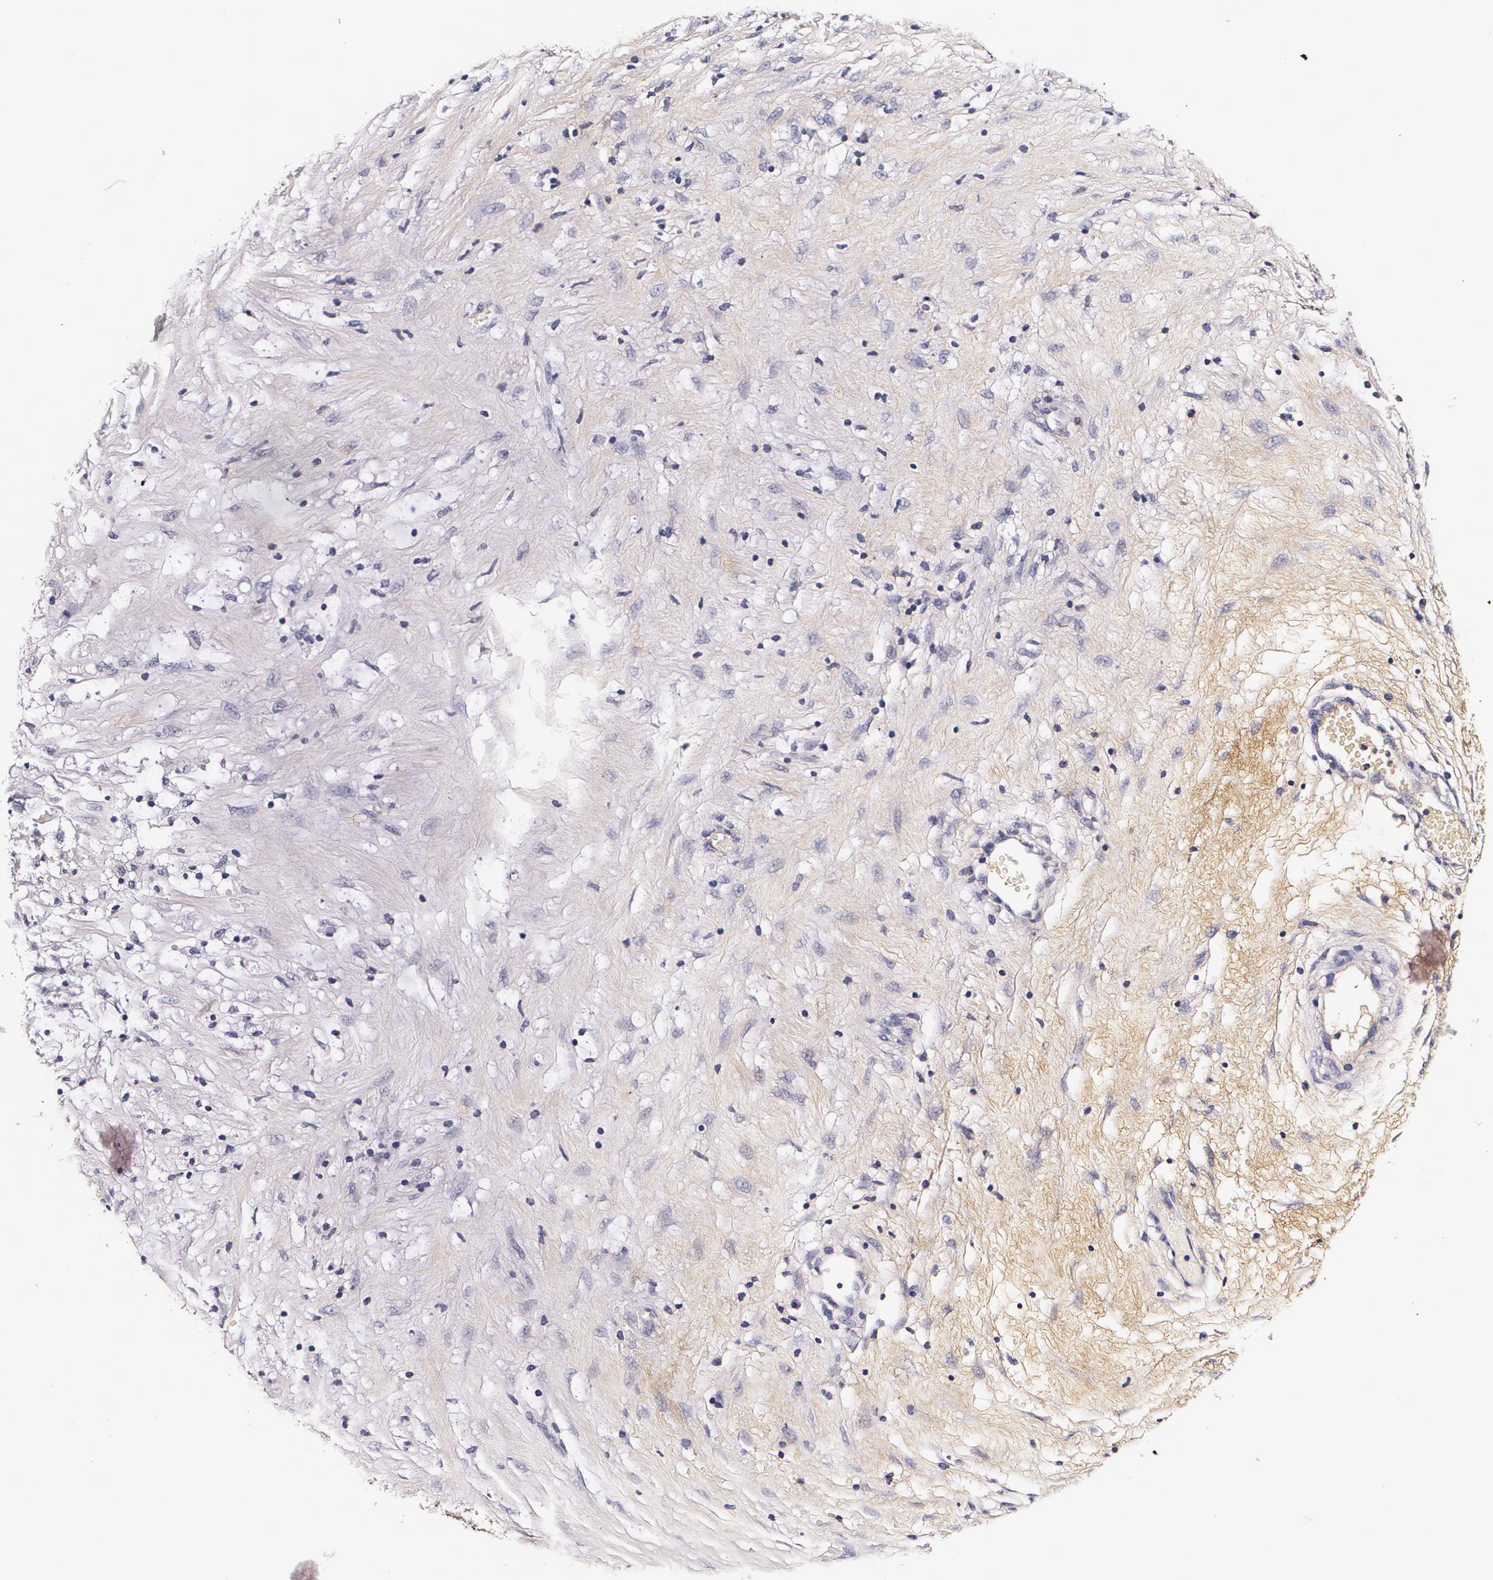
{"staining": {"intensity": "negative", "quantity": "none", "location": "none"}, "tissue": "ovarian cancer", "cell_type": "Tumor cells", "image_type": "cancer", "snomed": [{"axis": "morphology", "description": "Carcinoma, endometroid"}, {"axis": "topography", "description": "Ovary"}], "caption": "Immunohistochemistry histopathology image of ovarian endometroid carcinoma stained for a protein (brown), which reveals no staining in tumor cells. Brightfield microscopy of immunohistochemistry (IHC) stained with DAB (3,3'-diaminobenzidine) (brown) and hematoxylin (blue), captured at high magnification.", "gene": "TTR", "patient": {"sex": "female", "age": 42}}